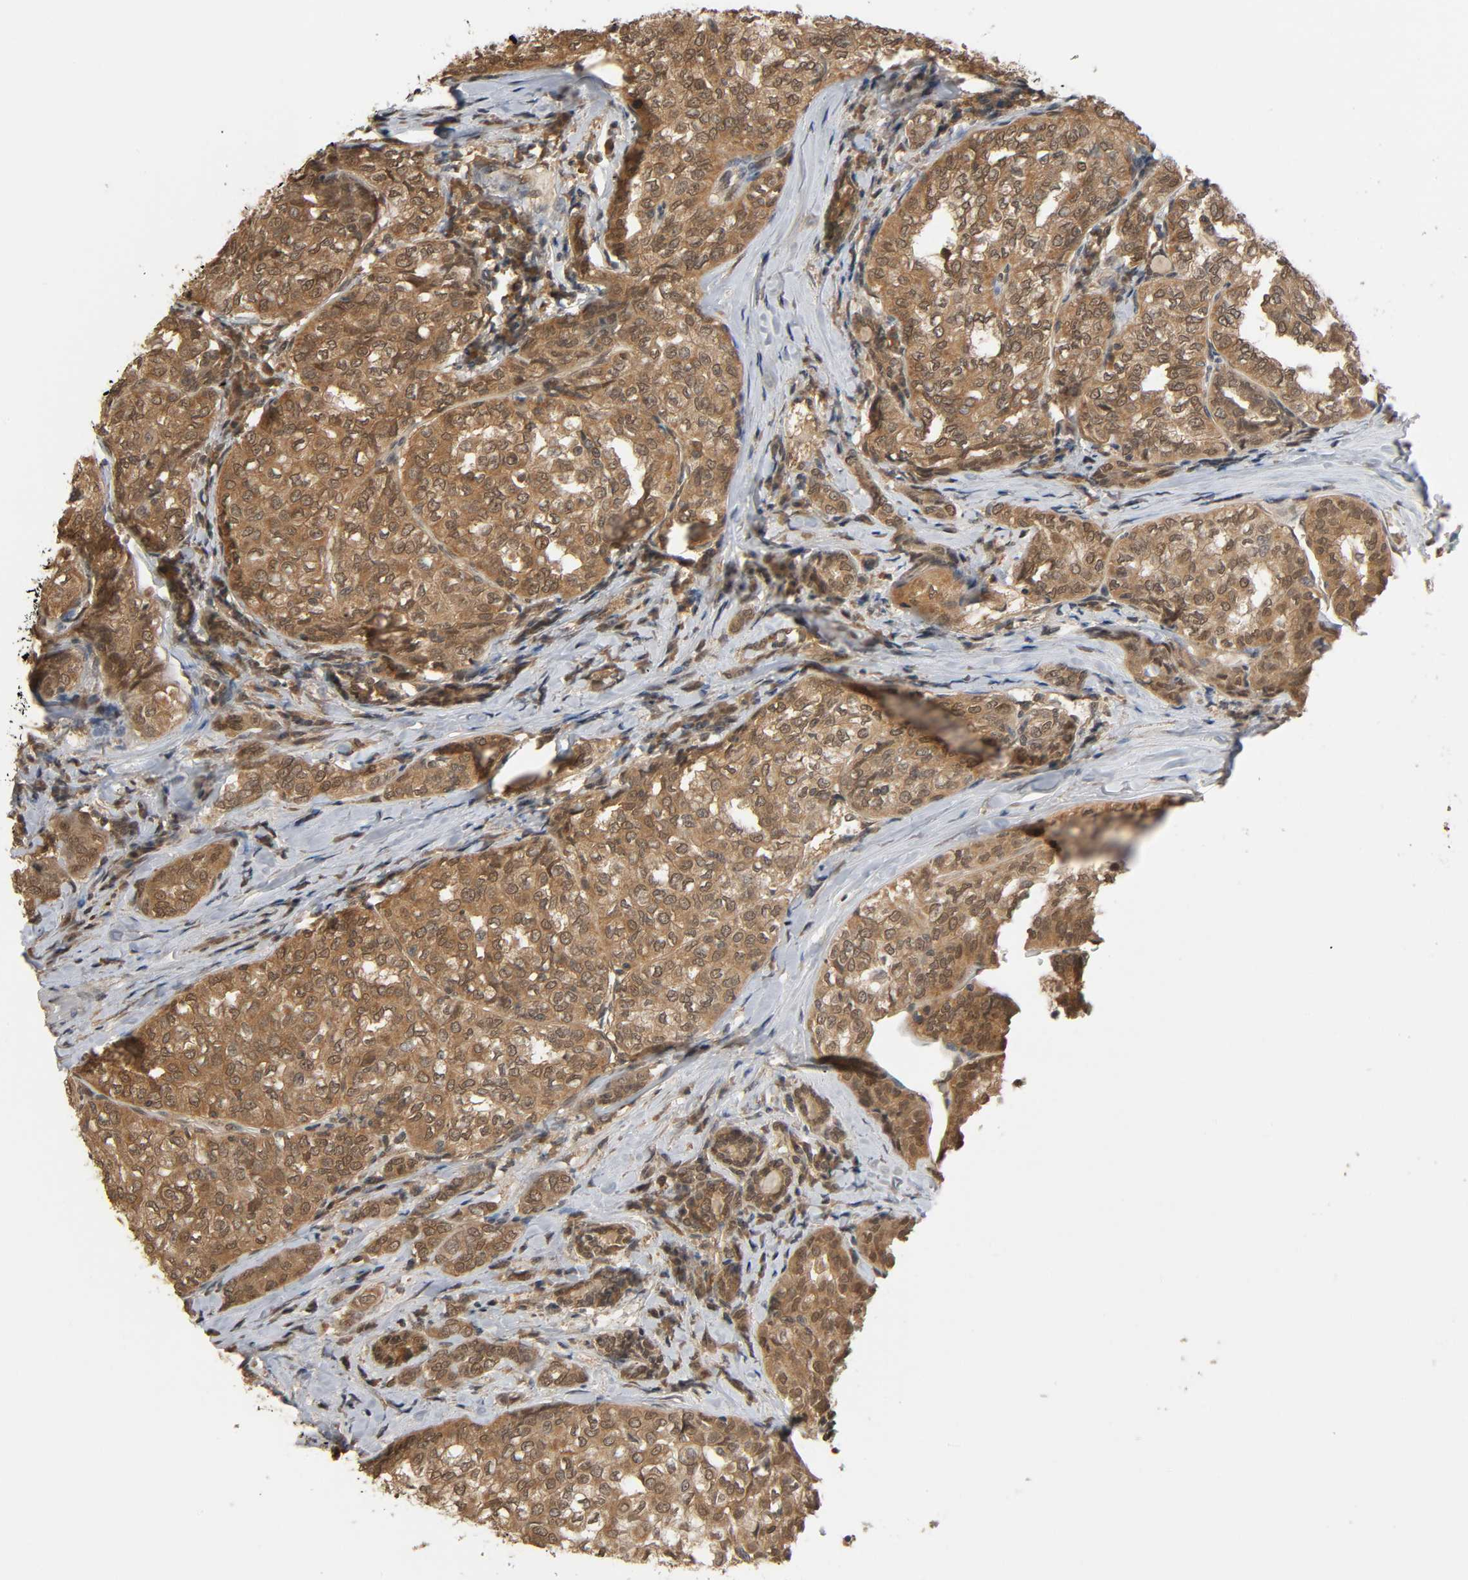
{"staining": {"intensity": "moderate", "quantity": ">75%", "location": "cytoplasmic/membranous,nuclear"}, "tissue": "thyroid cancer", "cell_type": "Tumor cells", "image_type": "cancer", "snomed": [{"axis": "morphology", "description": "Papillary adenocarcinoma, NOS"}, {"axis": "topography", "description": "Thyroid gland"}], "caption": "A photomicrograph of human thyroid papillary adenocarcinoma stained for a protein shows moderate cytoplasmic/membranous and nuclear brown staining in tumor cells. Using DAB (brown) and hematoxylin (blue) stains, captured at high magnification using brightfield microscopy.", "gene": "NEDD8", "patient": {"sex": "female", "age": 30}}